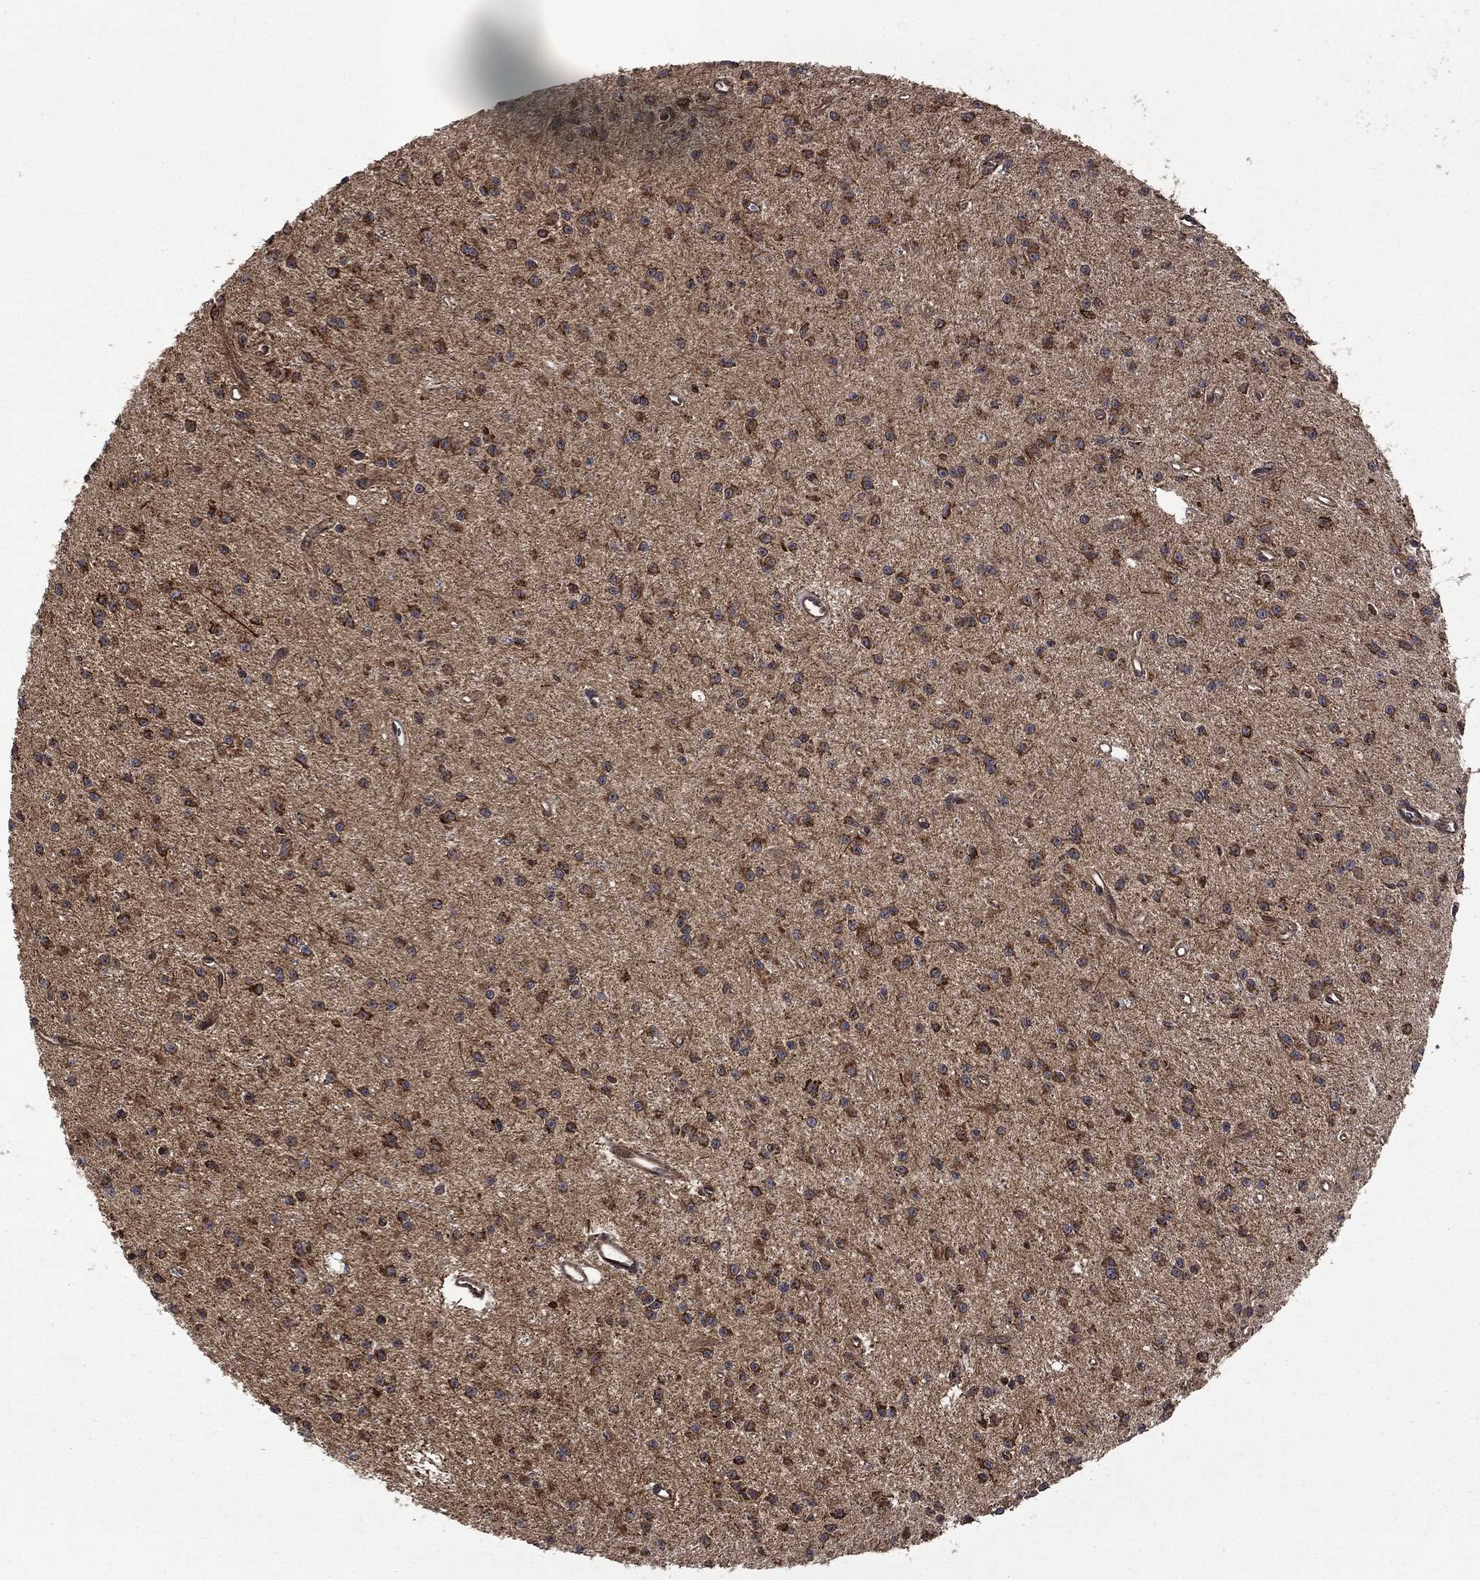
{"staining": {"intensity": "strong", "quantity": "25%-75%", "location": "cytoplasmic/membranous"}, "tissue": "glioma", "cell_type": "Tumor cells", "image_type": "cancer", "snomed": [{"axis": "morphology", "description": "Glioma, malignant, Low grade"}, {"axis": "topography", "description": "Brain"}], "caption": "Malignant low-grade glioma stained for a protein (brown) exhibits strong cytoplasmic/membranous positive expression in about 25%-75% of tumor cells.", "gene": "GIMAP6", "patient": {"sex": "female", "age": 45}}